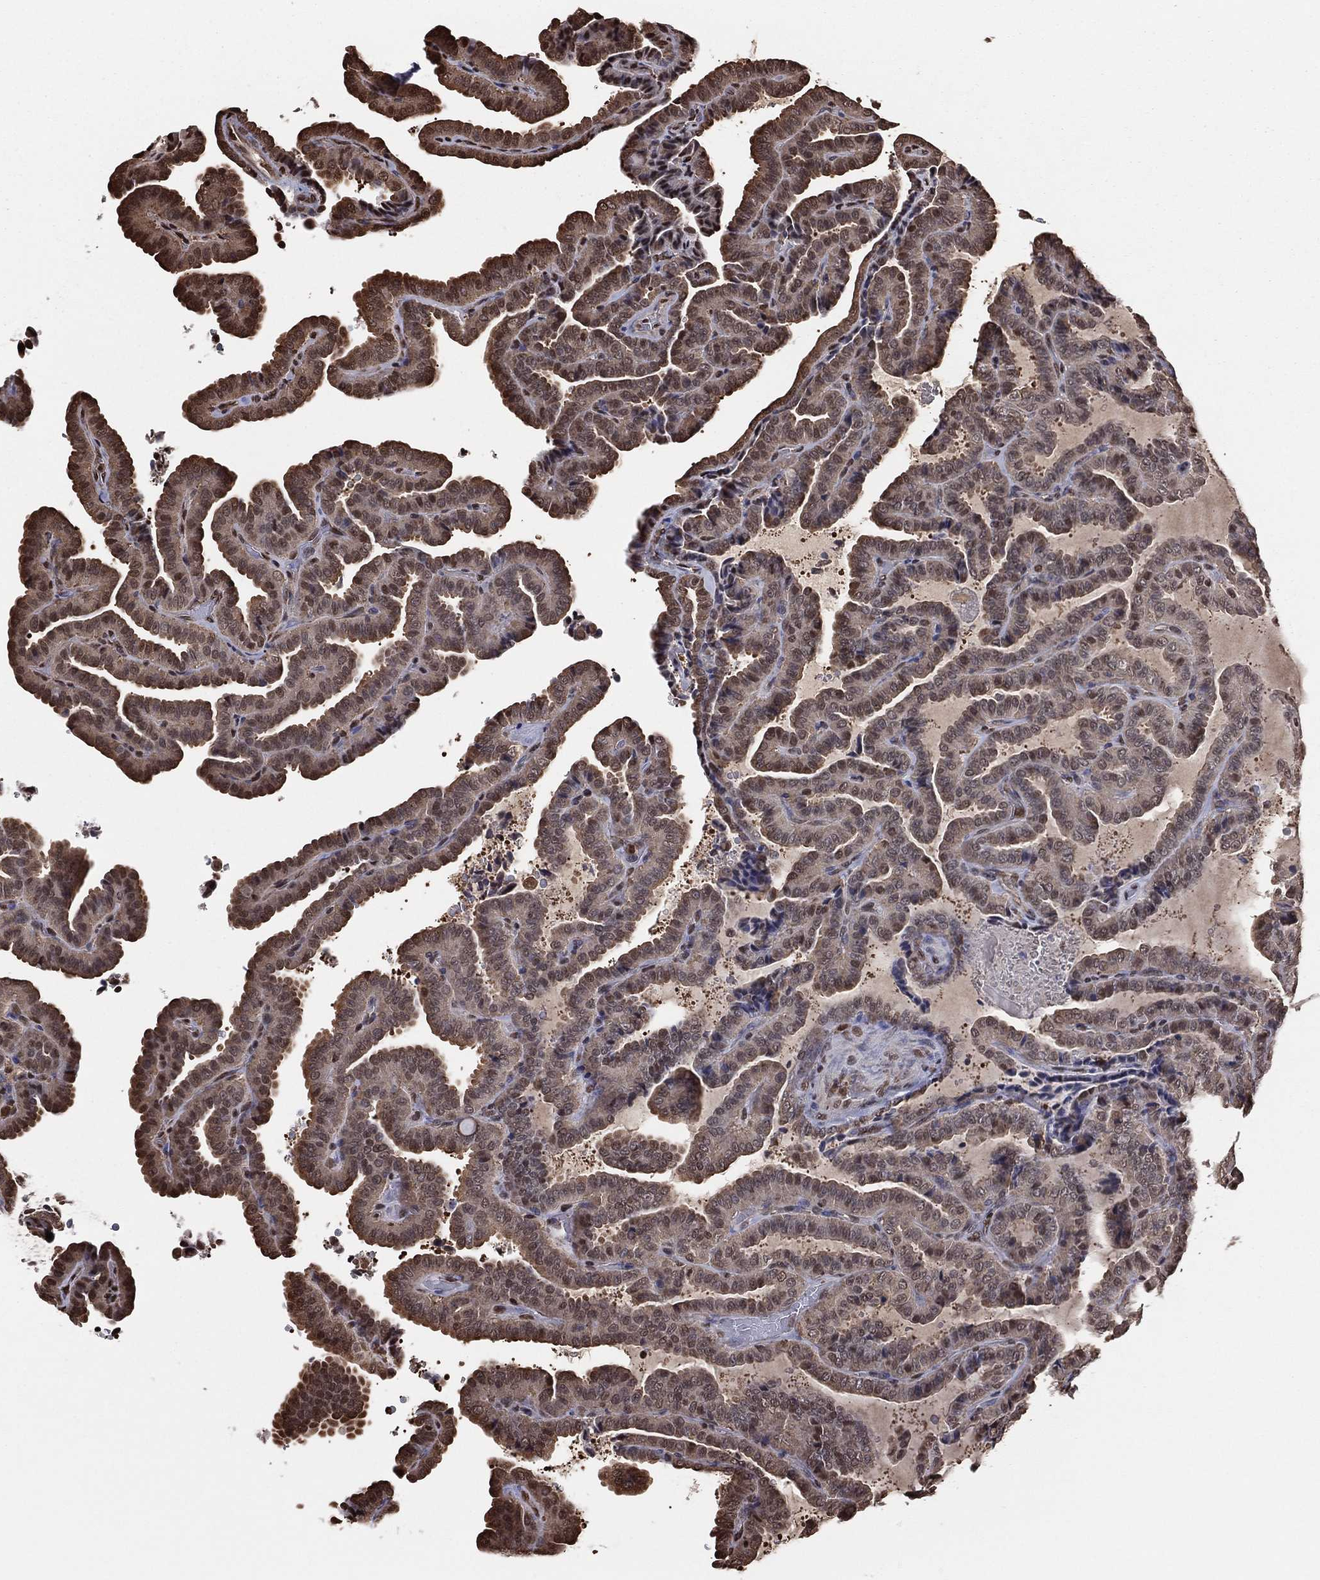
{"staining": {"intensity": "moderate", "quantity": "25%-75%", "location": "cytoplasmic/membranous,nuclear"}, "tissue": "thyroid cancer", "cell_type": "Tumor cells", "image_type": "cancer", "snomed": [{"axis": "morphology", "description": "Papillary adenocarcinoma, NOS"}, {"axis": "topography", "description": "Thyroid gland"}], "caption": "Papillary adenocarcinoma (thyroid) stained for a protein (brown) displays moderate cytoplasmic/membranous and nuclear positive staining in about 25%-75% of tumor cells.", "gene": "GAPDH", "patient": {"sex": "female", "age": 39}}